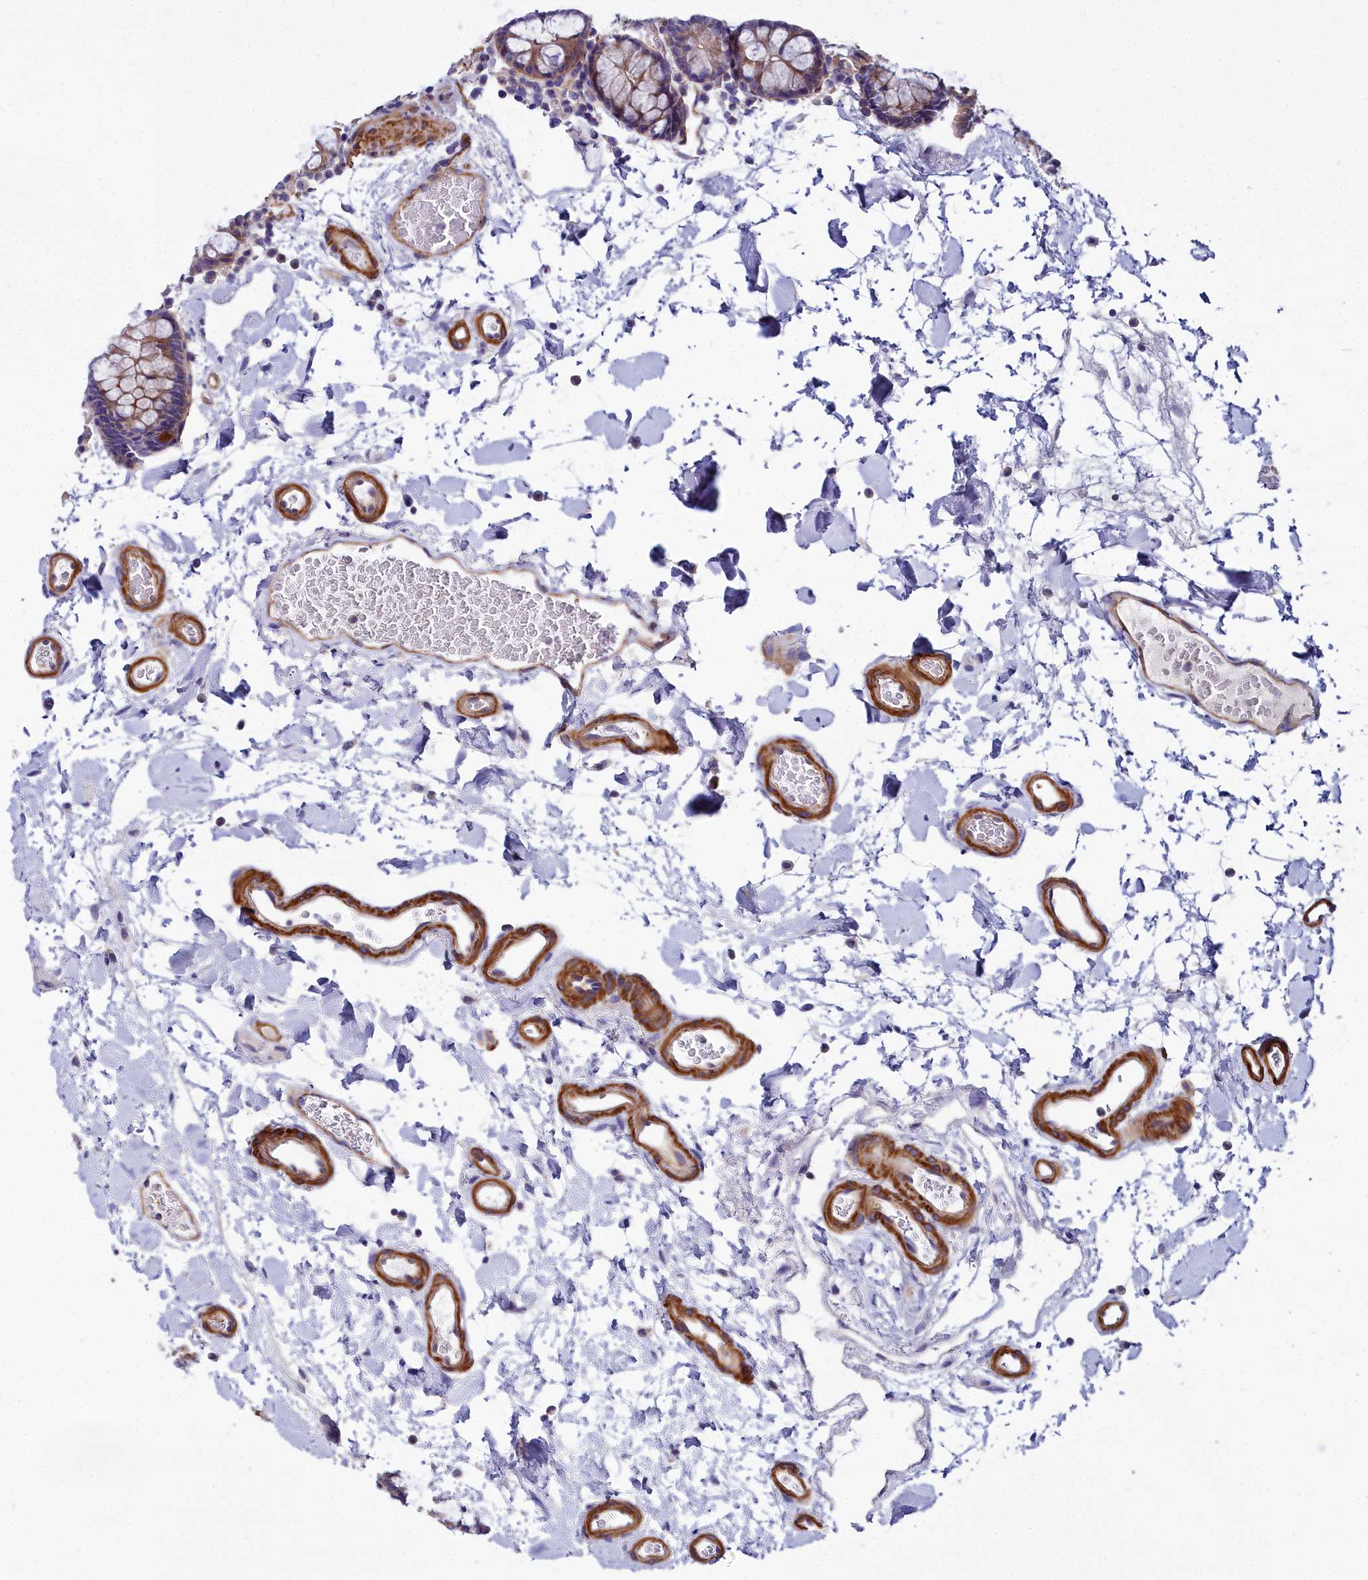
{"staining": {"intensity": "strong", "quantity": ">75%", "location": "cytoplasmic/membranous"}, "tissue": "colon", "cell_type": "Endothelial cells", "image_type": "normal", "snomed": [{"axis": "morphology", "description": "Normal tissue, NOS"}, {"axis": "topography", "description": "Colon"}], "caption": "Colon stained with DAB immunohistochemistry shows high levels of strong cytoplasmic/membranous positivity in approximately >75% of endothelial cells.", "gene": "FADS3", "patient": {"sex": "male", "age": 75}}